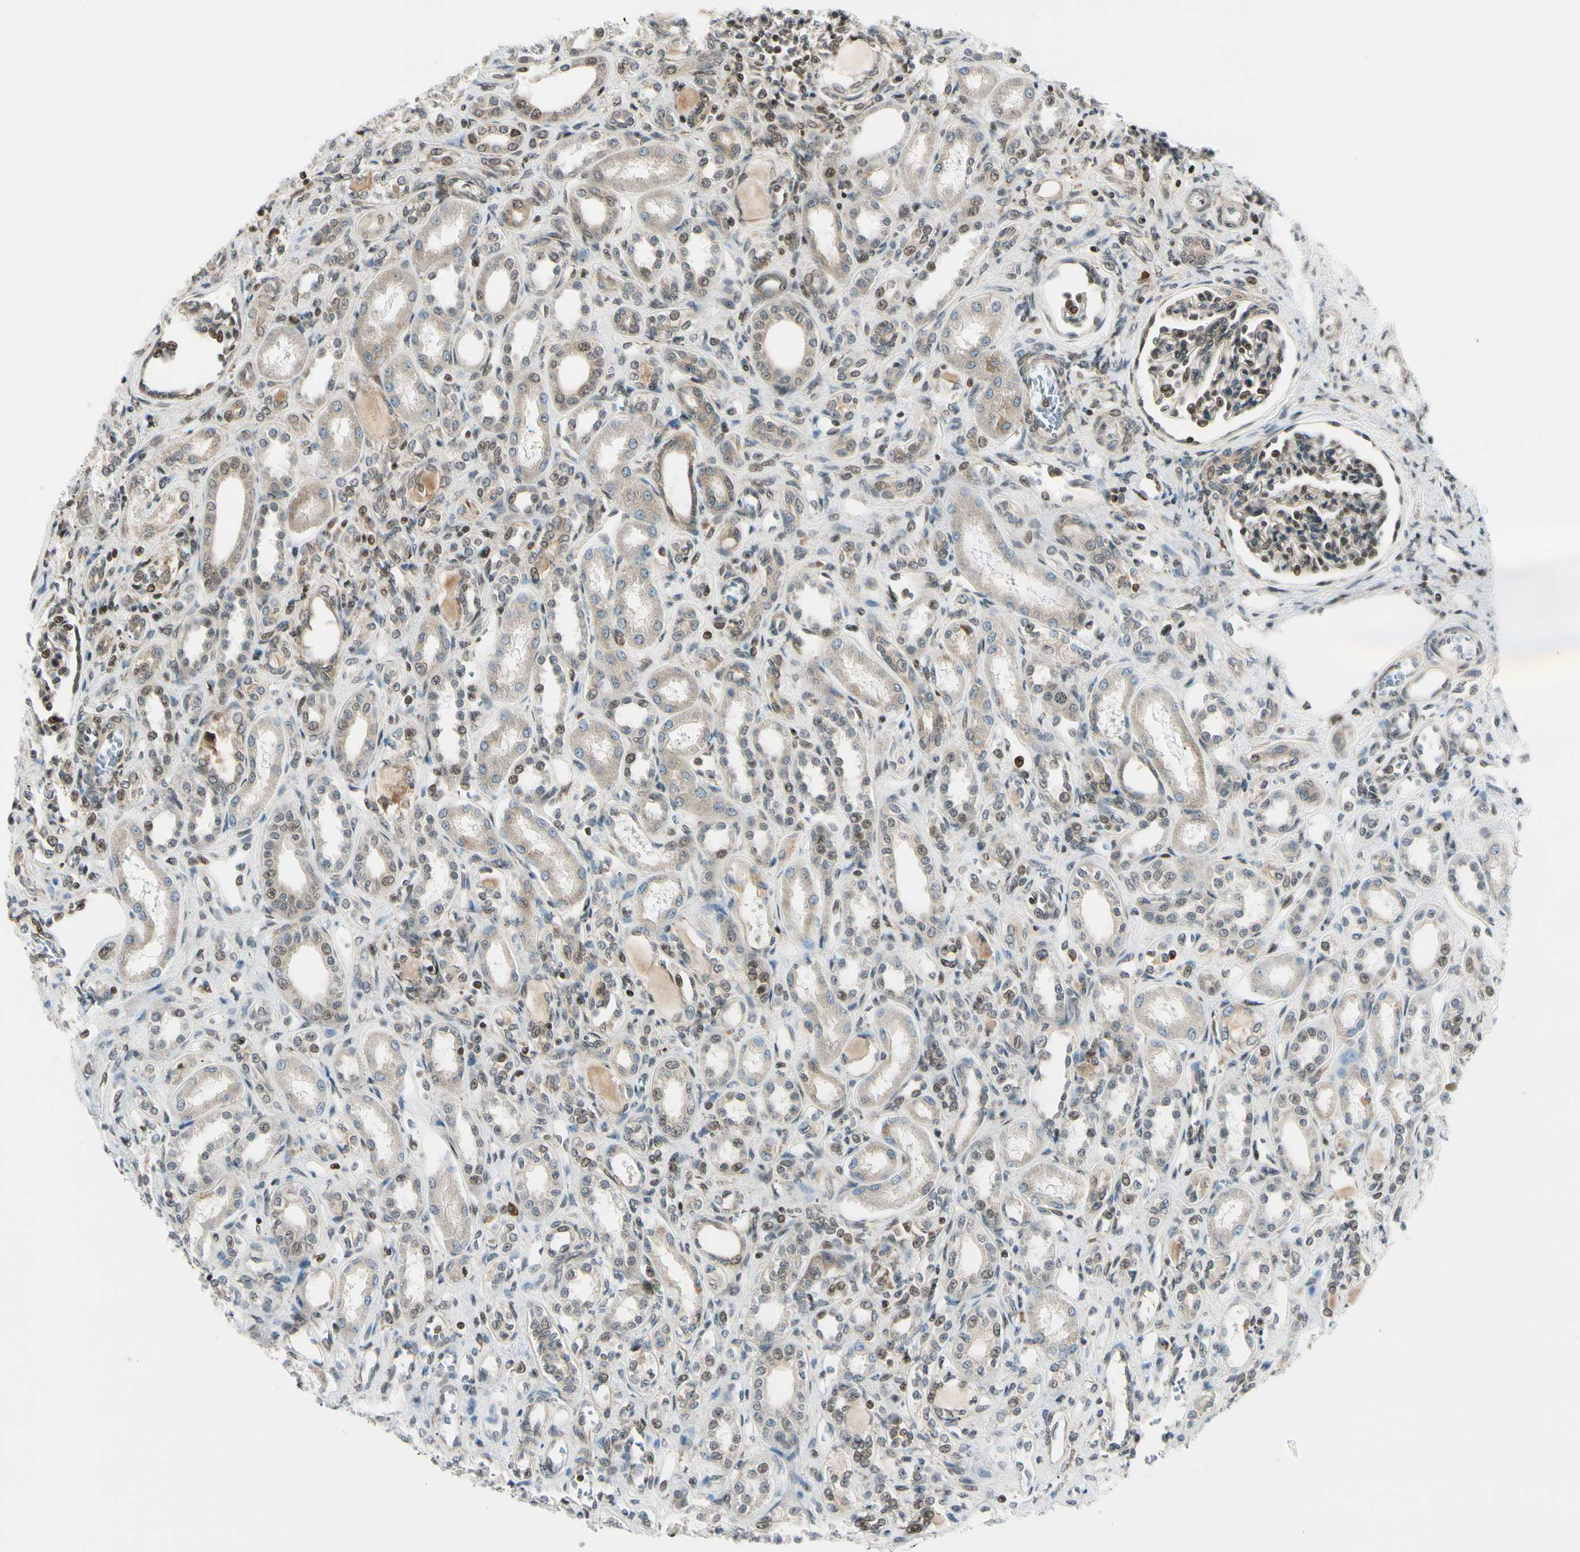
{"staining": {"intensity": "moderate", "quantity": "25%-75%", "location": "cytoplasmic/membranous"}, "tissue": "kidney", "cell_type": "Cells in glomeruli", "image_type": "normal", "snomed": [{"axis": "morphology", "description": "Normal tissue, NOS"}, {"axis": "topography", "description": "Kidney"}], "caption": "Immunohistochemistry photomicrograph of unremarkable kidney: human kidney stained using immunohistochemistry exhibits medium levels of moderate protein expression localized specifically in the cytoplasmic/membranous of cells in glomeruli, appearing as a cytoplasmic/membranous brown color.", "gene": "DAXX", "patient": {"sex": "male", "age": 7}}